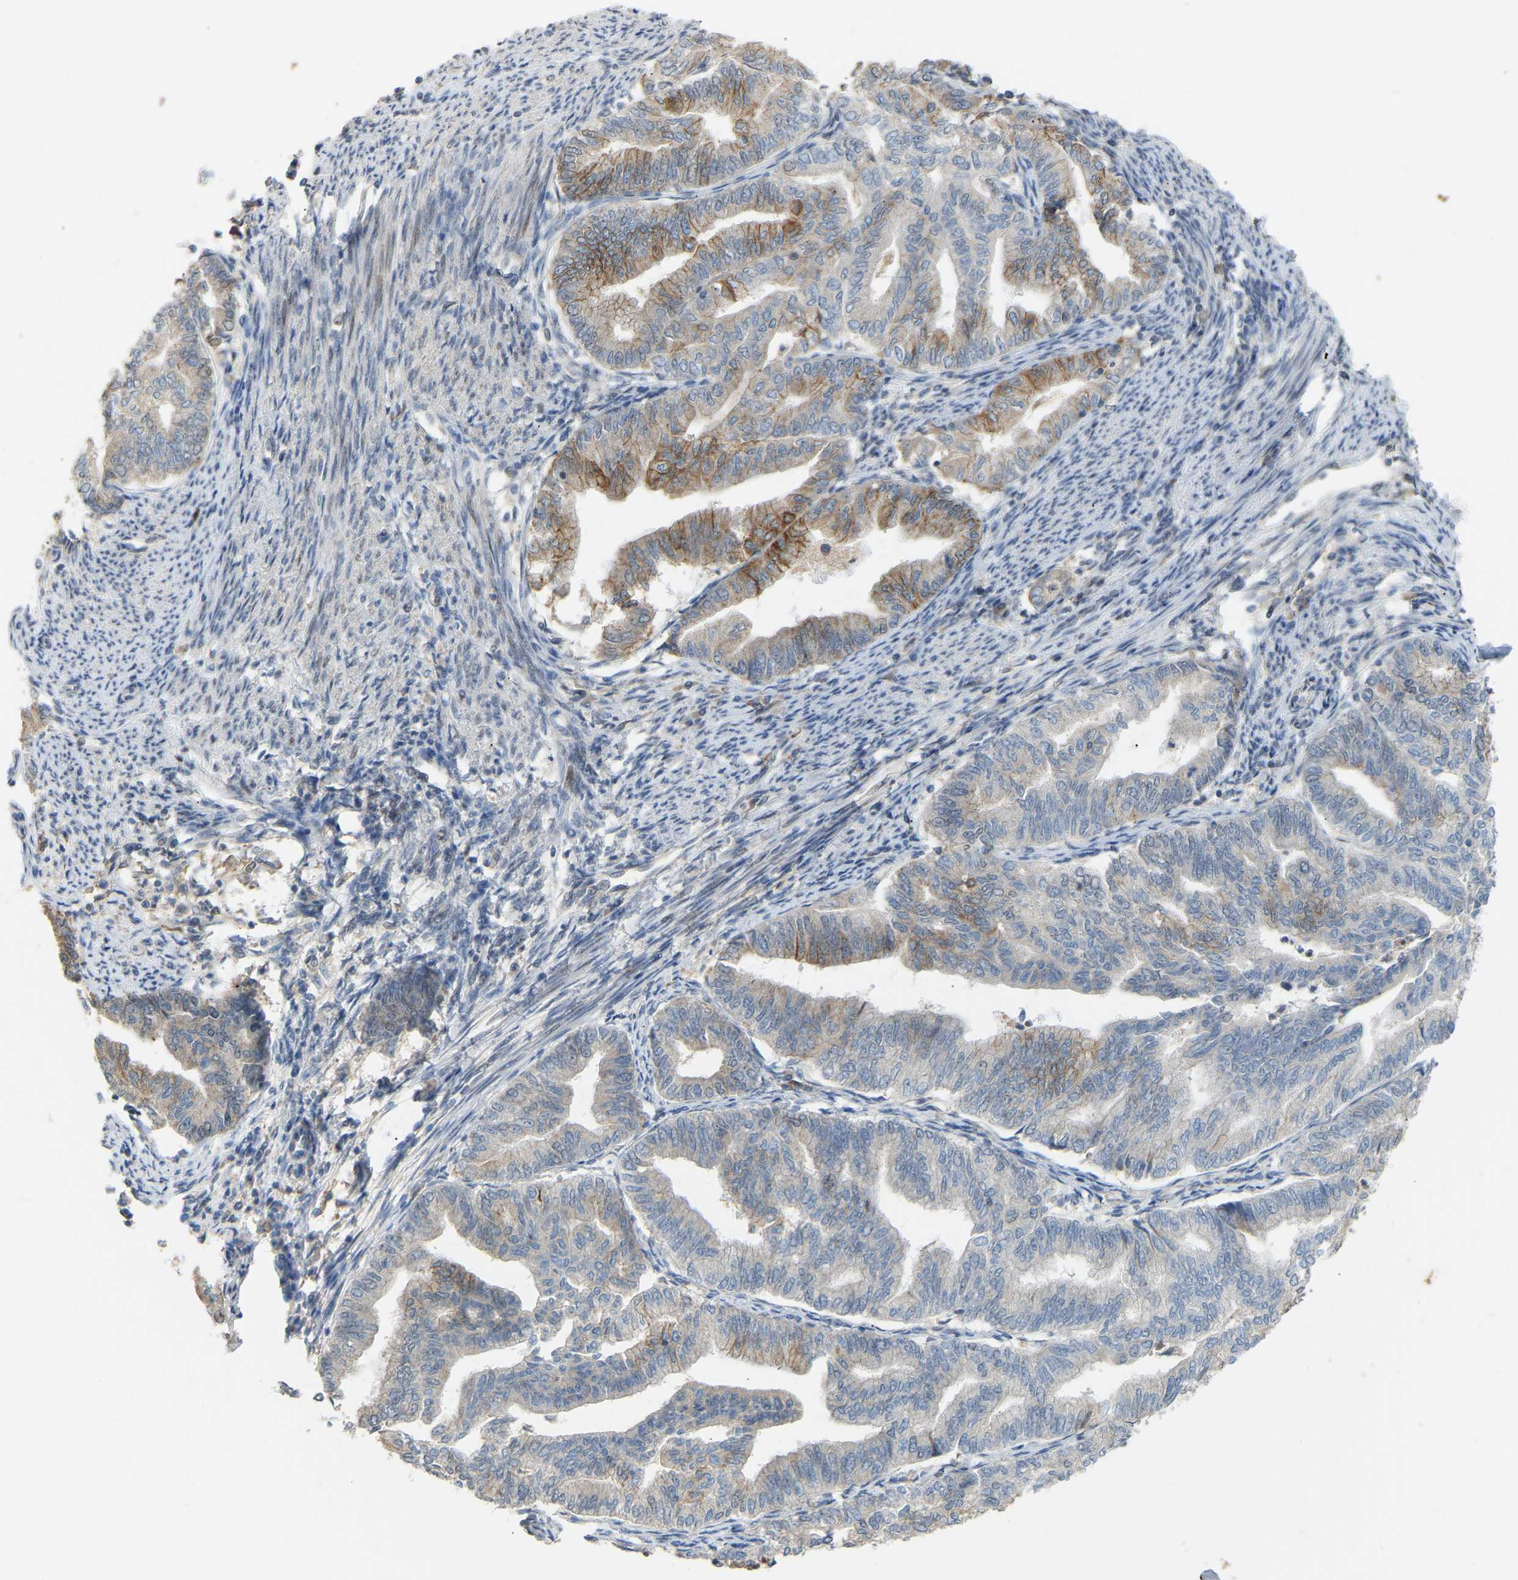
{"staining": {"intensity": "moderate", "quantity": "<25%", "location": "cytoplasmic/membranous"}, "tissue": "endometrial cancer", "cell_type": "Tumor cells", "image_type": "cancer", "snomed": [{"axis": "morphology", "description": "Adenocarcinoma, NOS"}, {"axis": "topography", "description": "Endometrium"}], "caption": "Immunohistochemistry (DAB (3,3'-diaminobenzidine)) staining of adenocarcinoma (endometrial) exhibits moderate cytoplasmic/membranous protein staining in about <25% of tumor cells. Nuclei are stained in blue.", "gene": "PTPN4", "patient": {"sex": "female", "age": 79}}